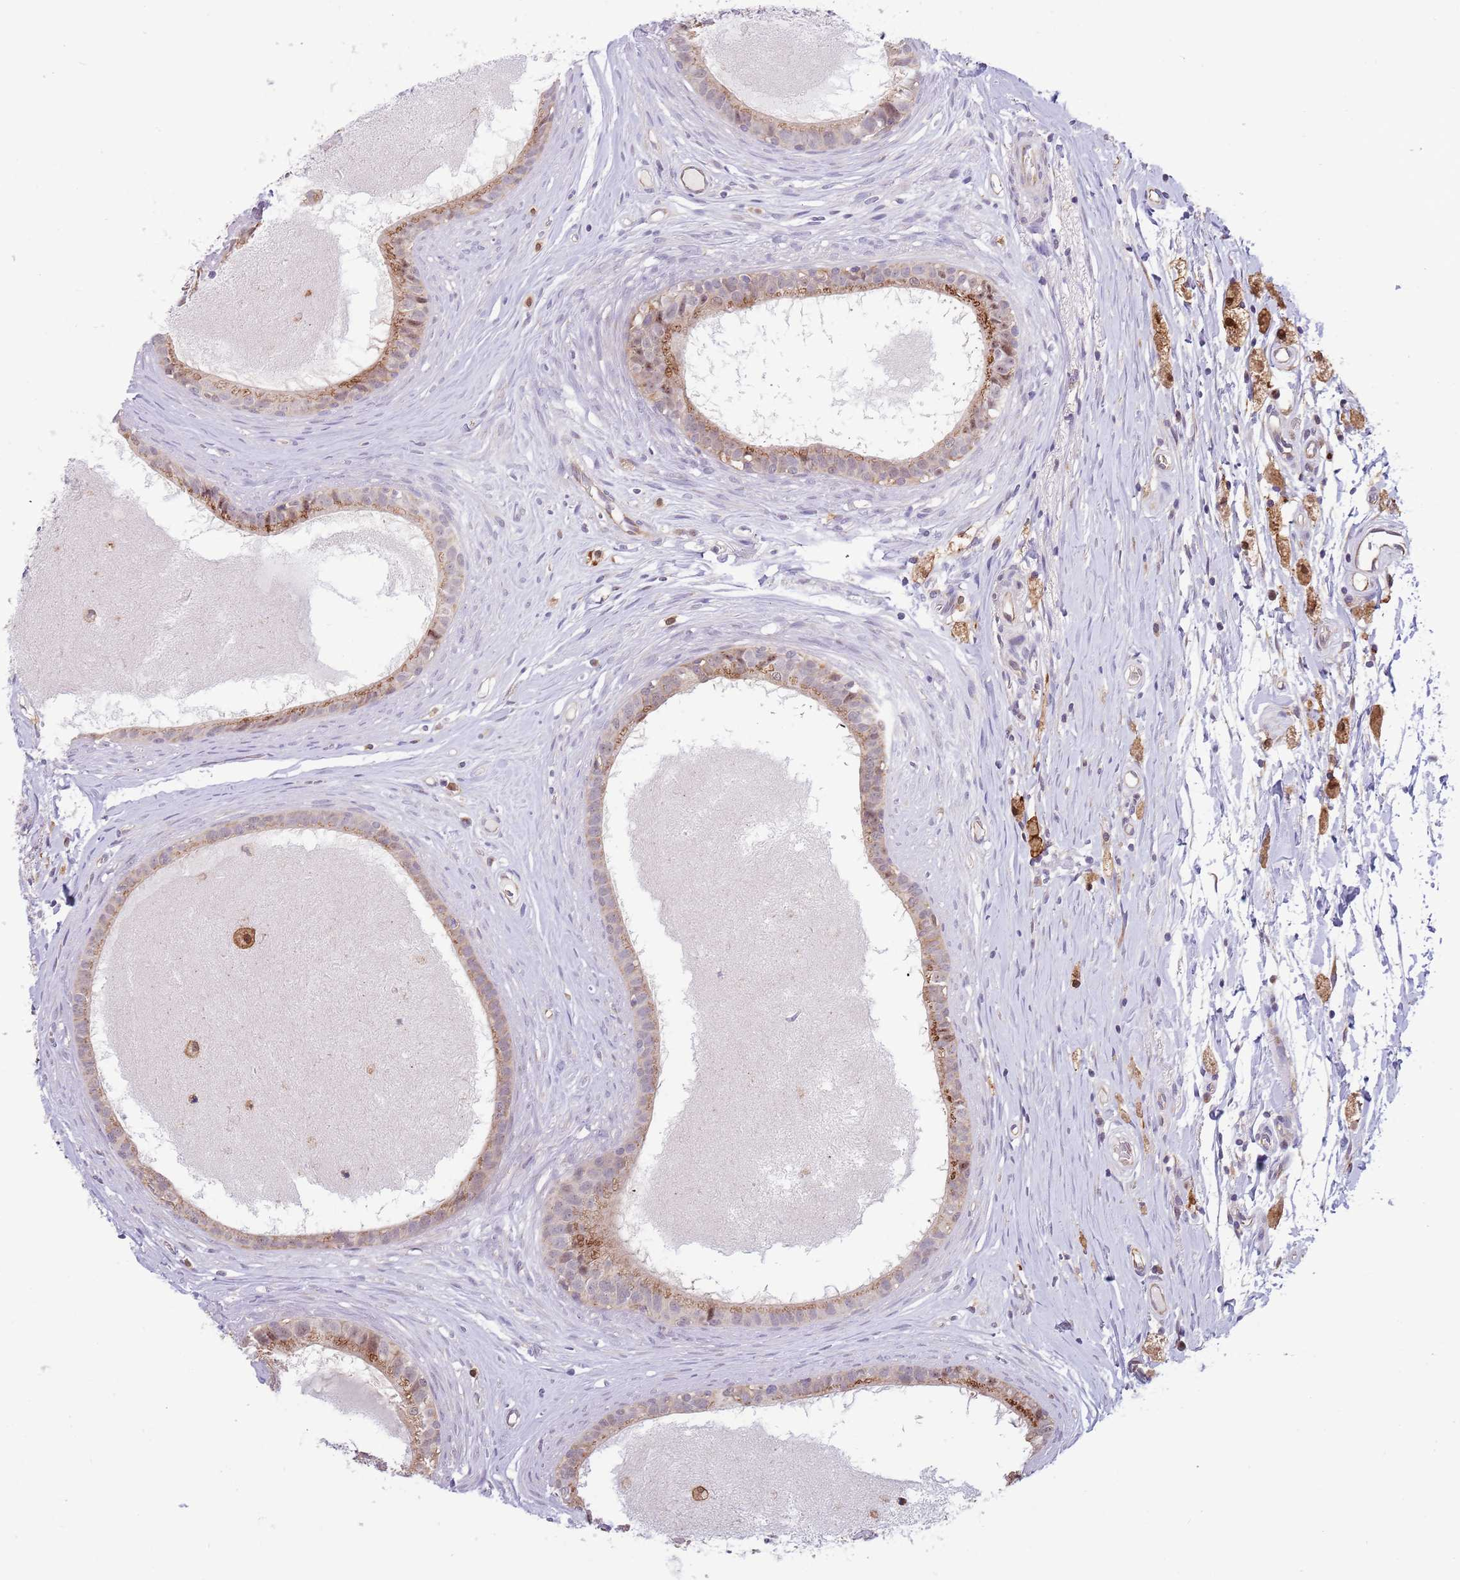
{"staining": {"intensity": "weak", "quantity": ">75%", "location": "cytoplasmic/membranous"}, "tissue": "epididymis", "cell_type": "Glandular cells", "image_type": "normal", "snomed": [{"axis": "morphology", "description": "Normal tissue, NOS"}, {"axis": "topography", "description": "Epididymis"}], "caption": "This image exhibits immunohistochemistry (IHC) staining of unremarkable epididymis, with low weak cytoplasmic/membranous expression in approximately >75% of glandular cells.", "gene": "CCNJL", "patient": {"sex": "male", "age": 80}}